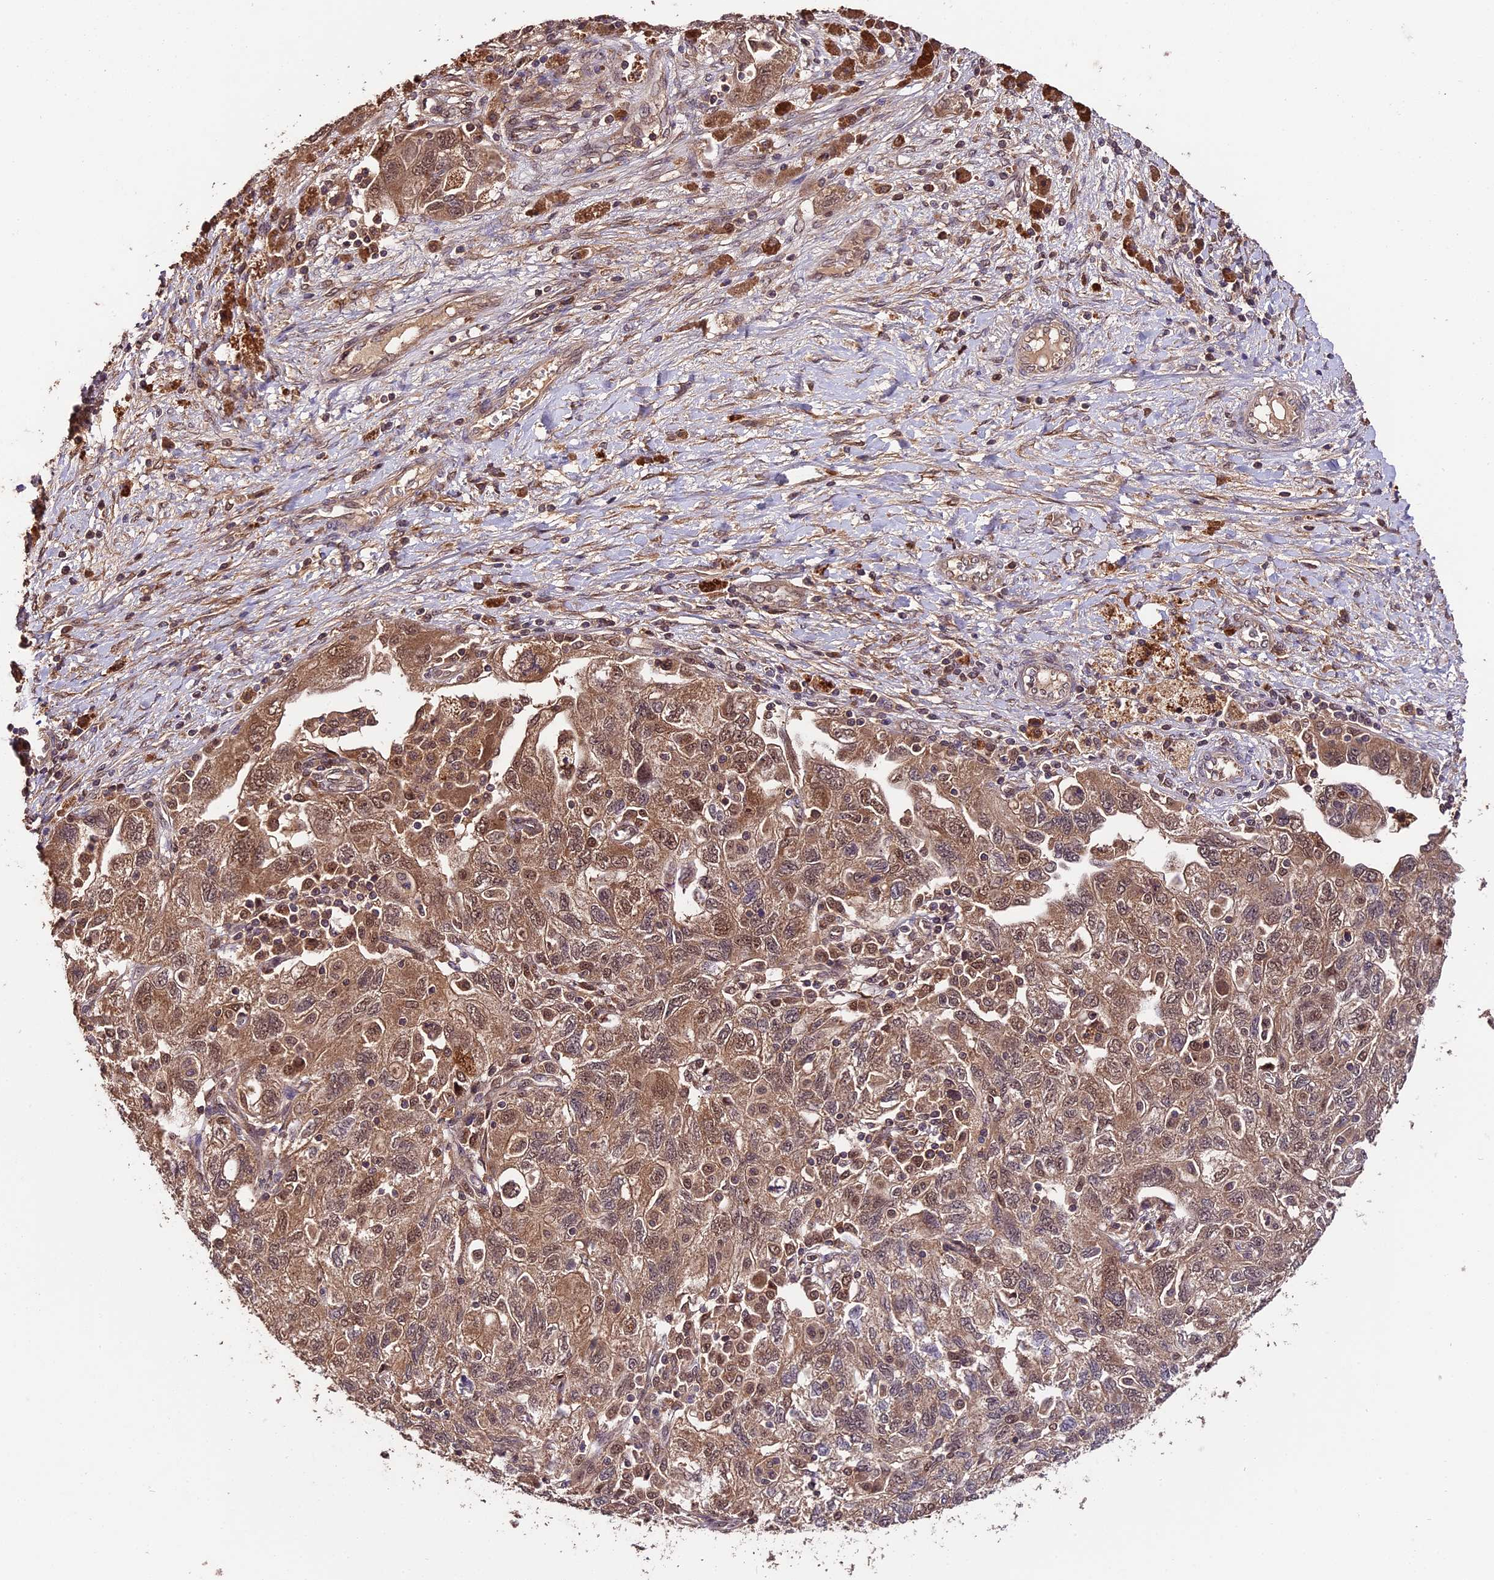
{"staining": {"intensity": "moderate", "quantity": ">75%", "location": "cytoplasmic/membranous,nuclear"}, "tissue": "ovarian cancer", "cell_type": "Tumor cells", "image_type": "cancer", "snomed": [{"axis": "morphology", "description": "Carcinoma, NOS"}, {"axis": "morphology", "description": "Cystadenocarcinoma, serous, NOS"}, {"axis": "topography", "description": "Ovary"}], "caption": "Brown immunohistochemical staining in human ovarian carcinoma demonstrates moderate cytoplasmic/membranous and nuclear staining in approximately >75% of tumor cells.", "gene": "TRMT1", "patient": {"sex": "female", "age": 69}}